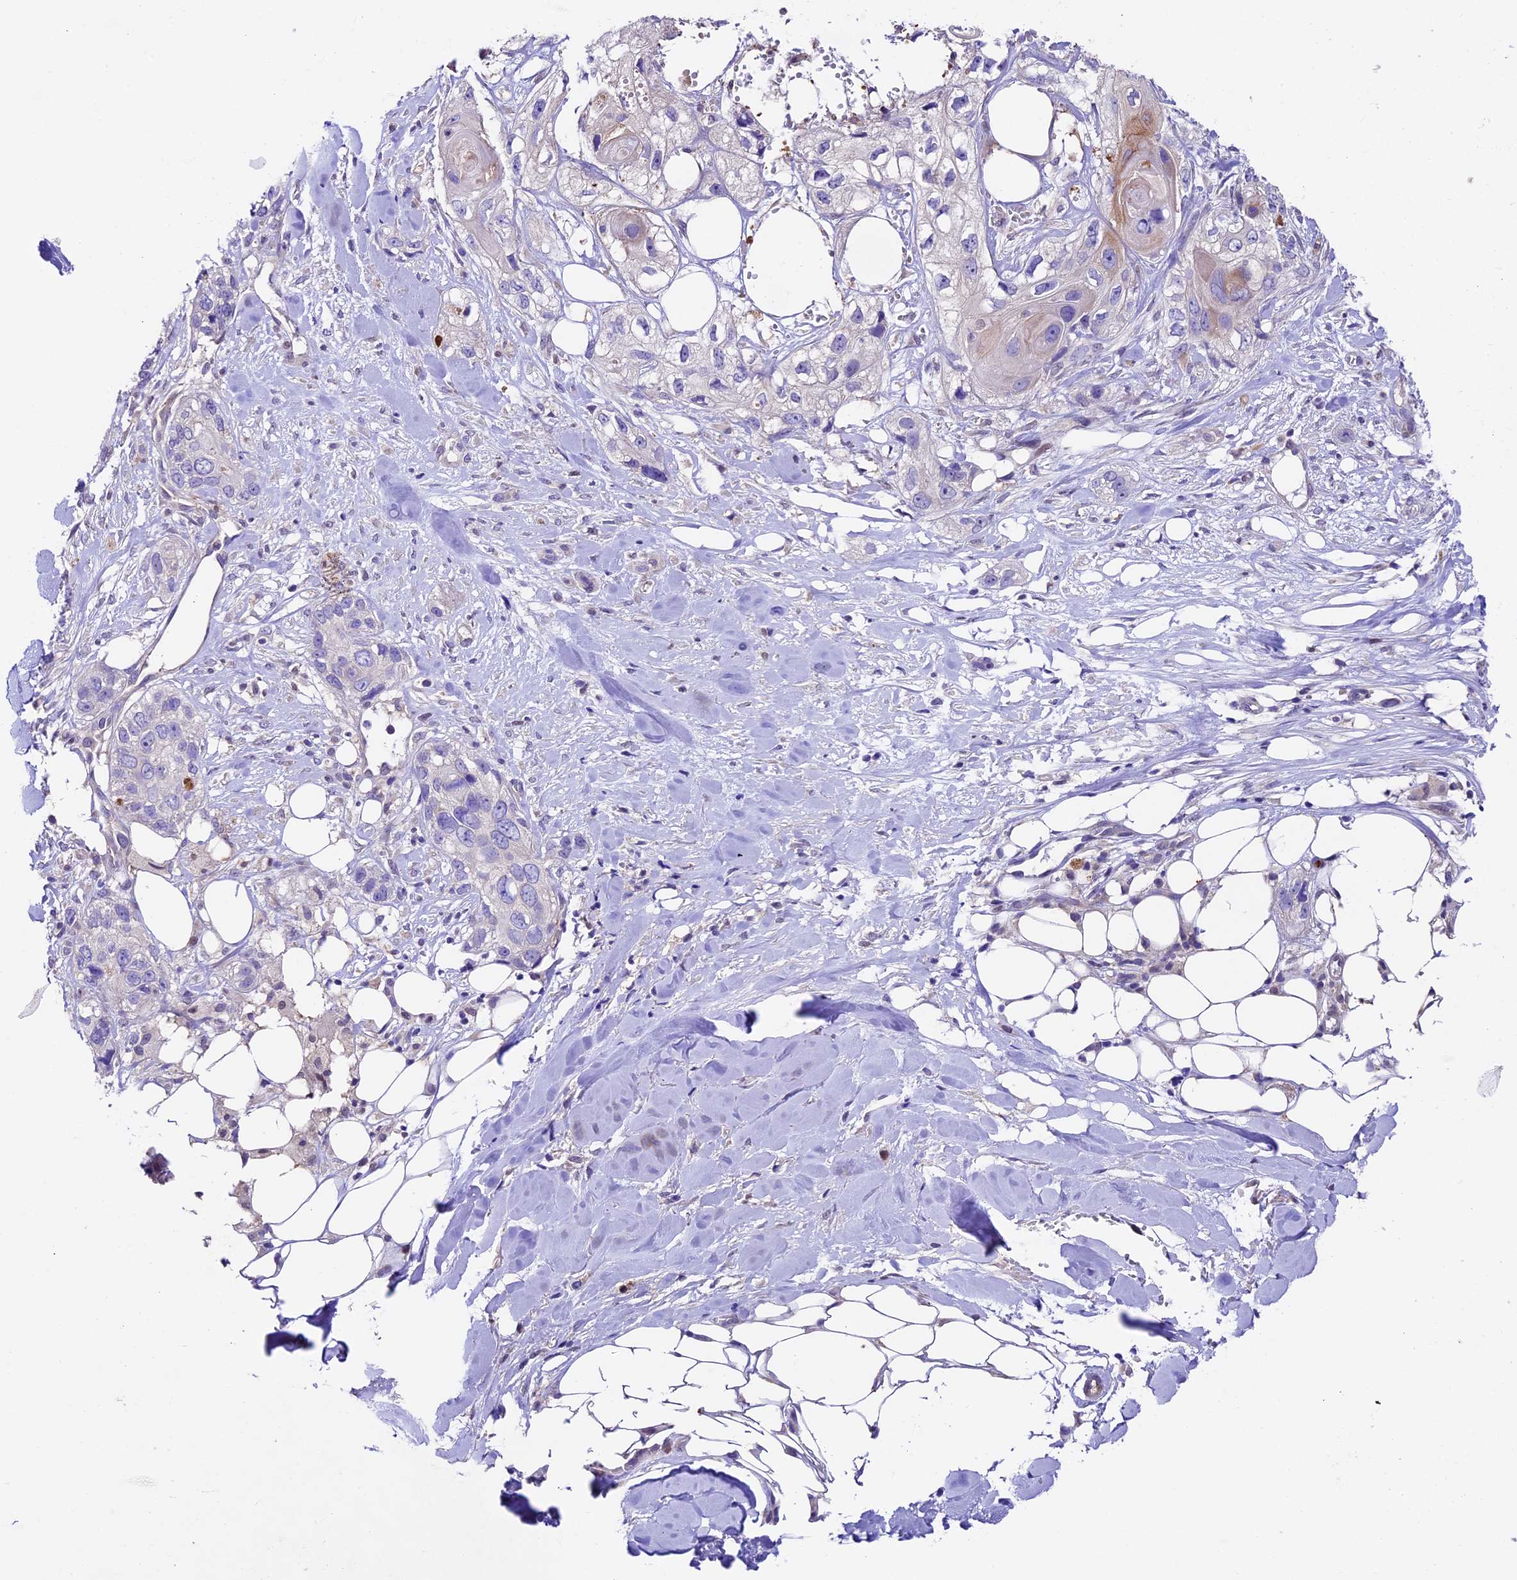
{"staining": {"intensity": "weak", "quantity": "<25%", "location": "cytoplasmic/membranous"}, "tissue": "skin cancer", "cell_type": "Tumor cells", "image_type": "cancer", "snomed": [{"axis": "morphology", "description": "Normal tissue, NOS"}, {"axis": "morphology", "description": "Squamous cell carcinoma, NOS"}, {"axis": "topography", "description": "Skin"}], "caption": "Immunohistochemical staining of human skin cancer exhibits no significant staining in tumor cells. (Brightfield microscopy of DAB (3,3'-diaminobenzidine) immunohistochemistry at high magnification).", "gene": "SBNO2", "patient": {"sex": "male", "age": 72}}